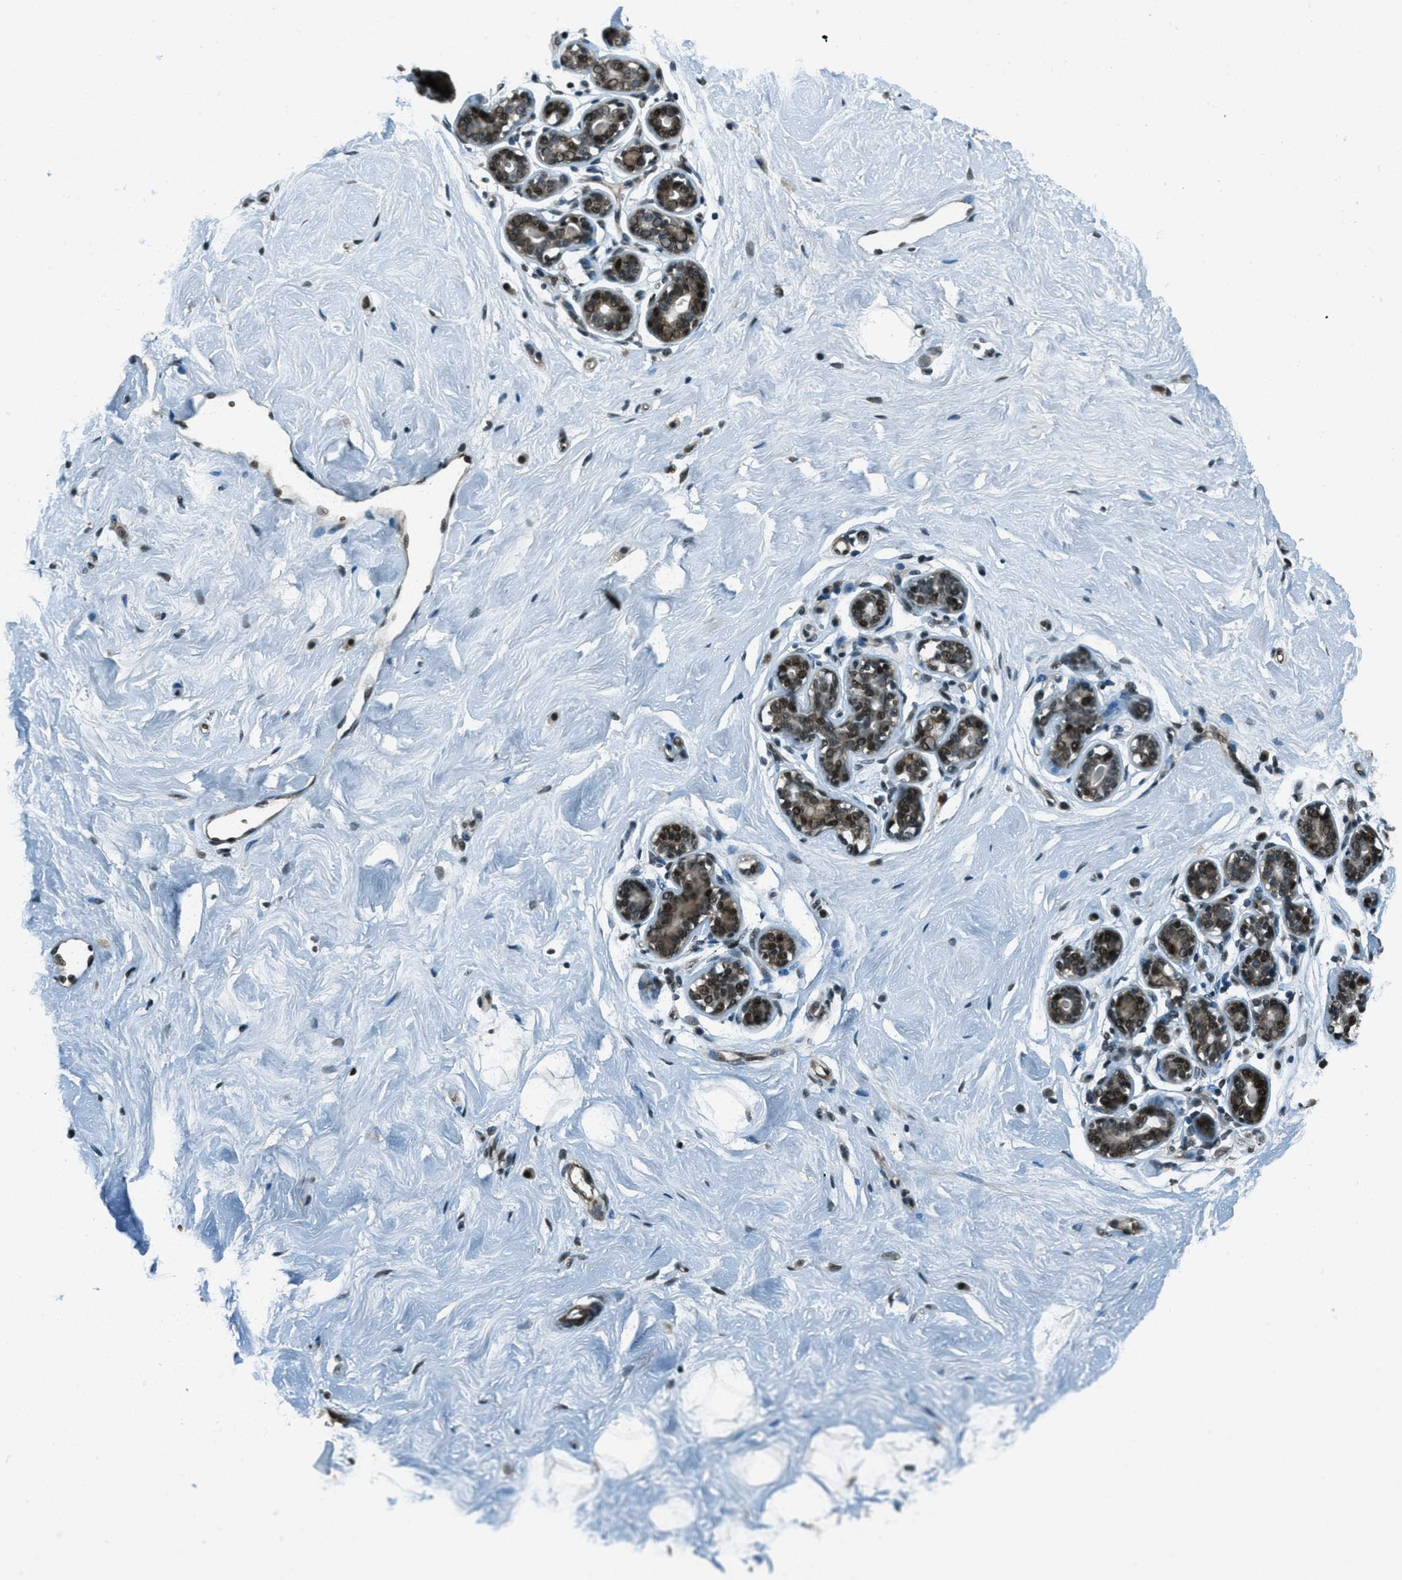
{"staining": {"intensity": "moderate", "quantity": "<25%", "location": "nuclear"}, "tissue": "breast", "cell_type": "Adipocytes", "image_type": "normal", "snomed": [{"axis": "morphology", "description": "Normal tissue, NOS"}, {"axis": "topography", "description": "Breast"}], "caption": "A photomicrograph of breast stained for a protein displays moderate nuclear brown staining in adipocytes. The staining was performed using DAB to visualize the protein expression in brown, while the nuclei were stained in blue with hematoxylin (Magnification: 20x).", "gene": "TARDBP", "patient": {"sex": "female", "age": 23}}